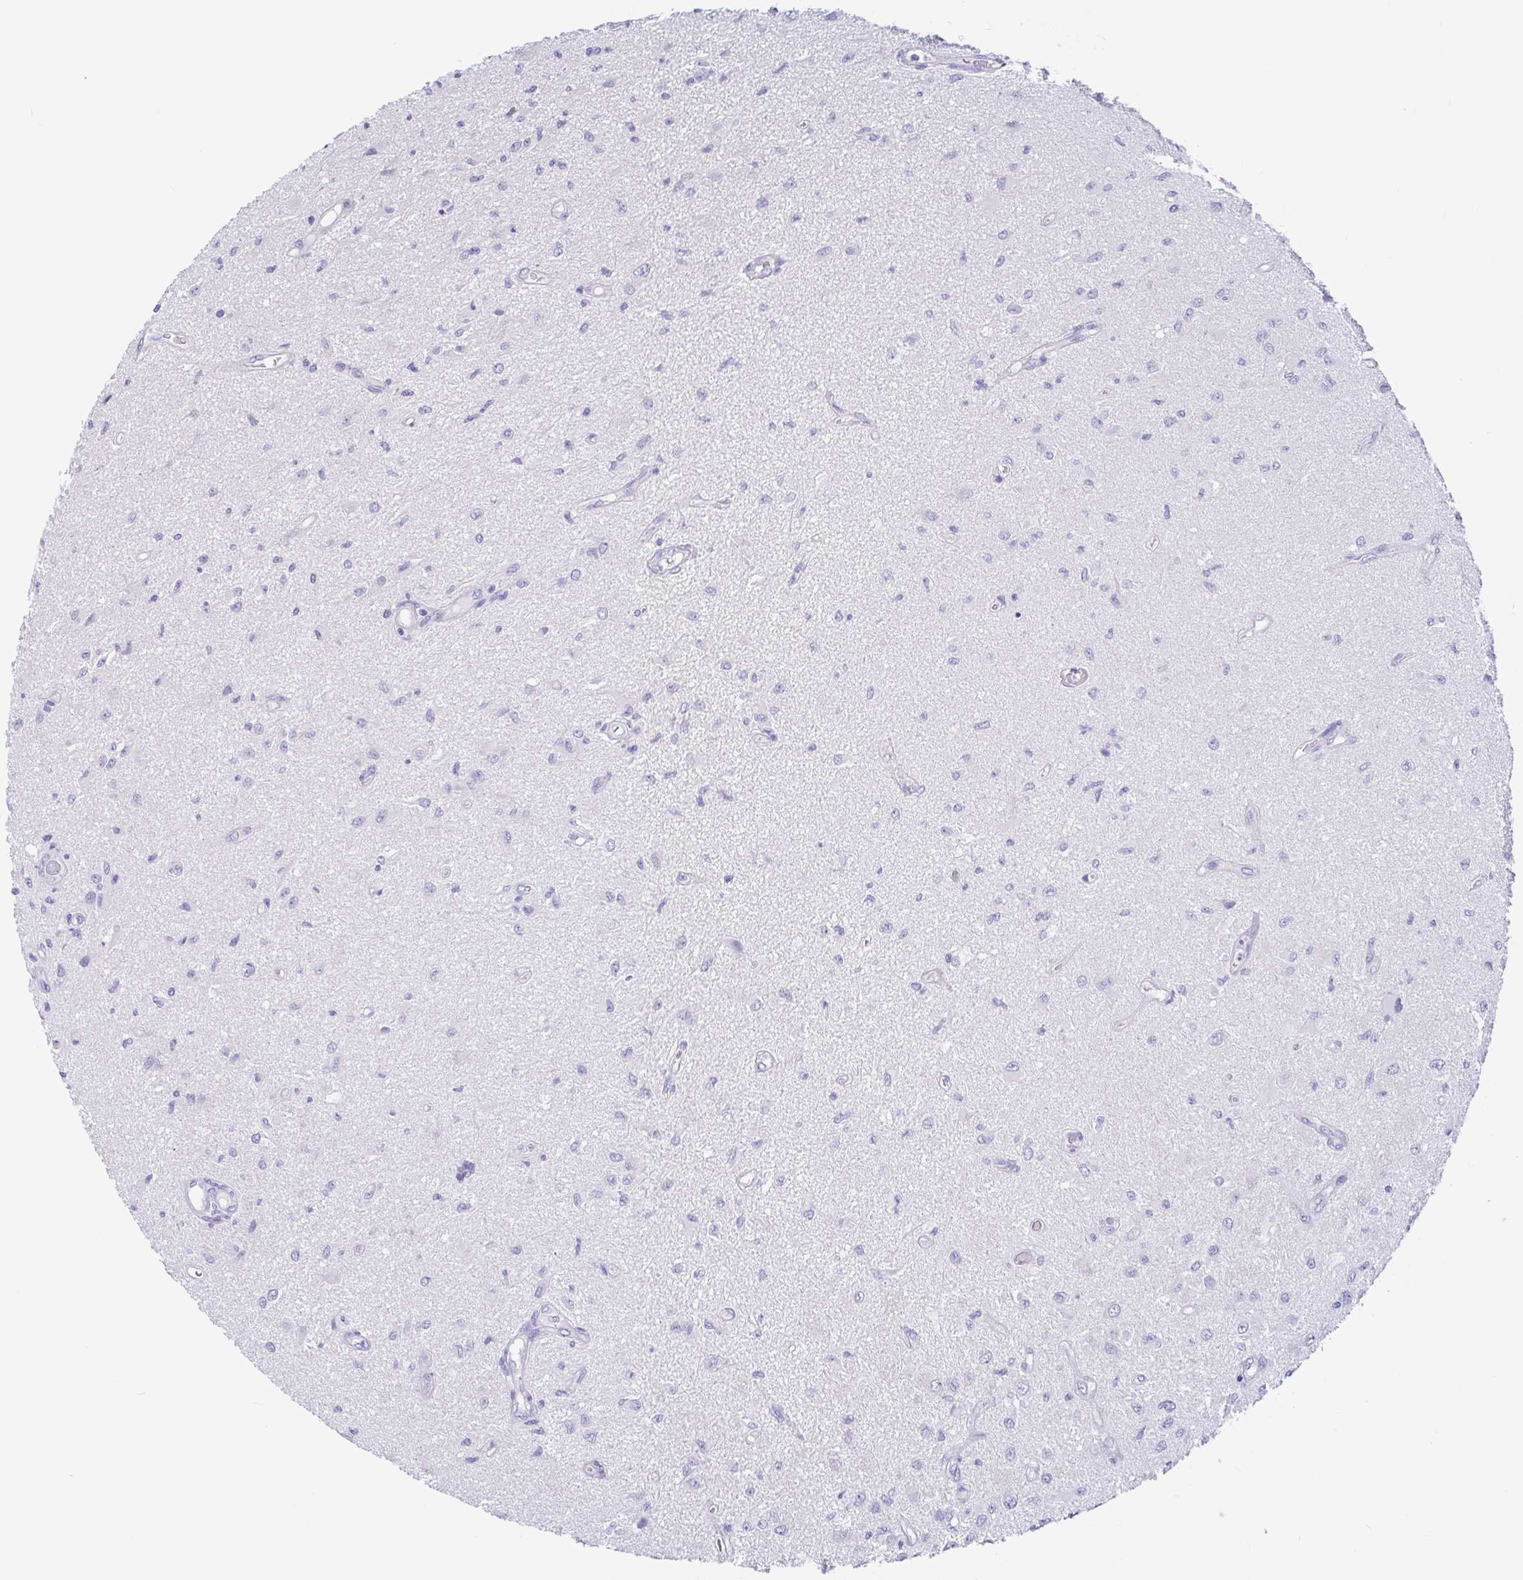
{"staining": {"intensity": "negative", "quantity": "none", "location": "none"}, "tissue": "glioma", "cell_type": "Tumor cells", "image_type": "cancer", "snomed": [{"axis": "morphology", "description": "Glioma, malignant, High grade"}, {"axis": "topography", "description": "Brain"}], "caption": "High power microscopy histopathology image of an IHC micrograph of glioma, revealing no significant positivity in tumor cells. (DAB (3,3'-diaminobenzidine) immunohistochemistry visualized using brightfield microscopy, high magnification).", "gene": "OR6N2", "patient": {"sex": "male", "age": 67}}